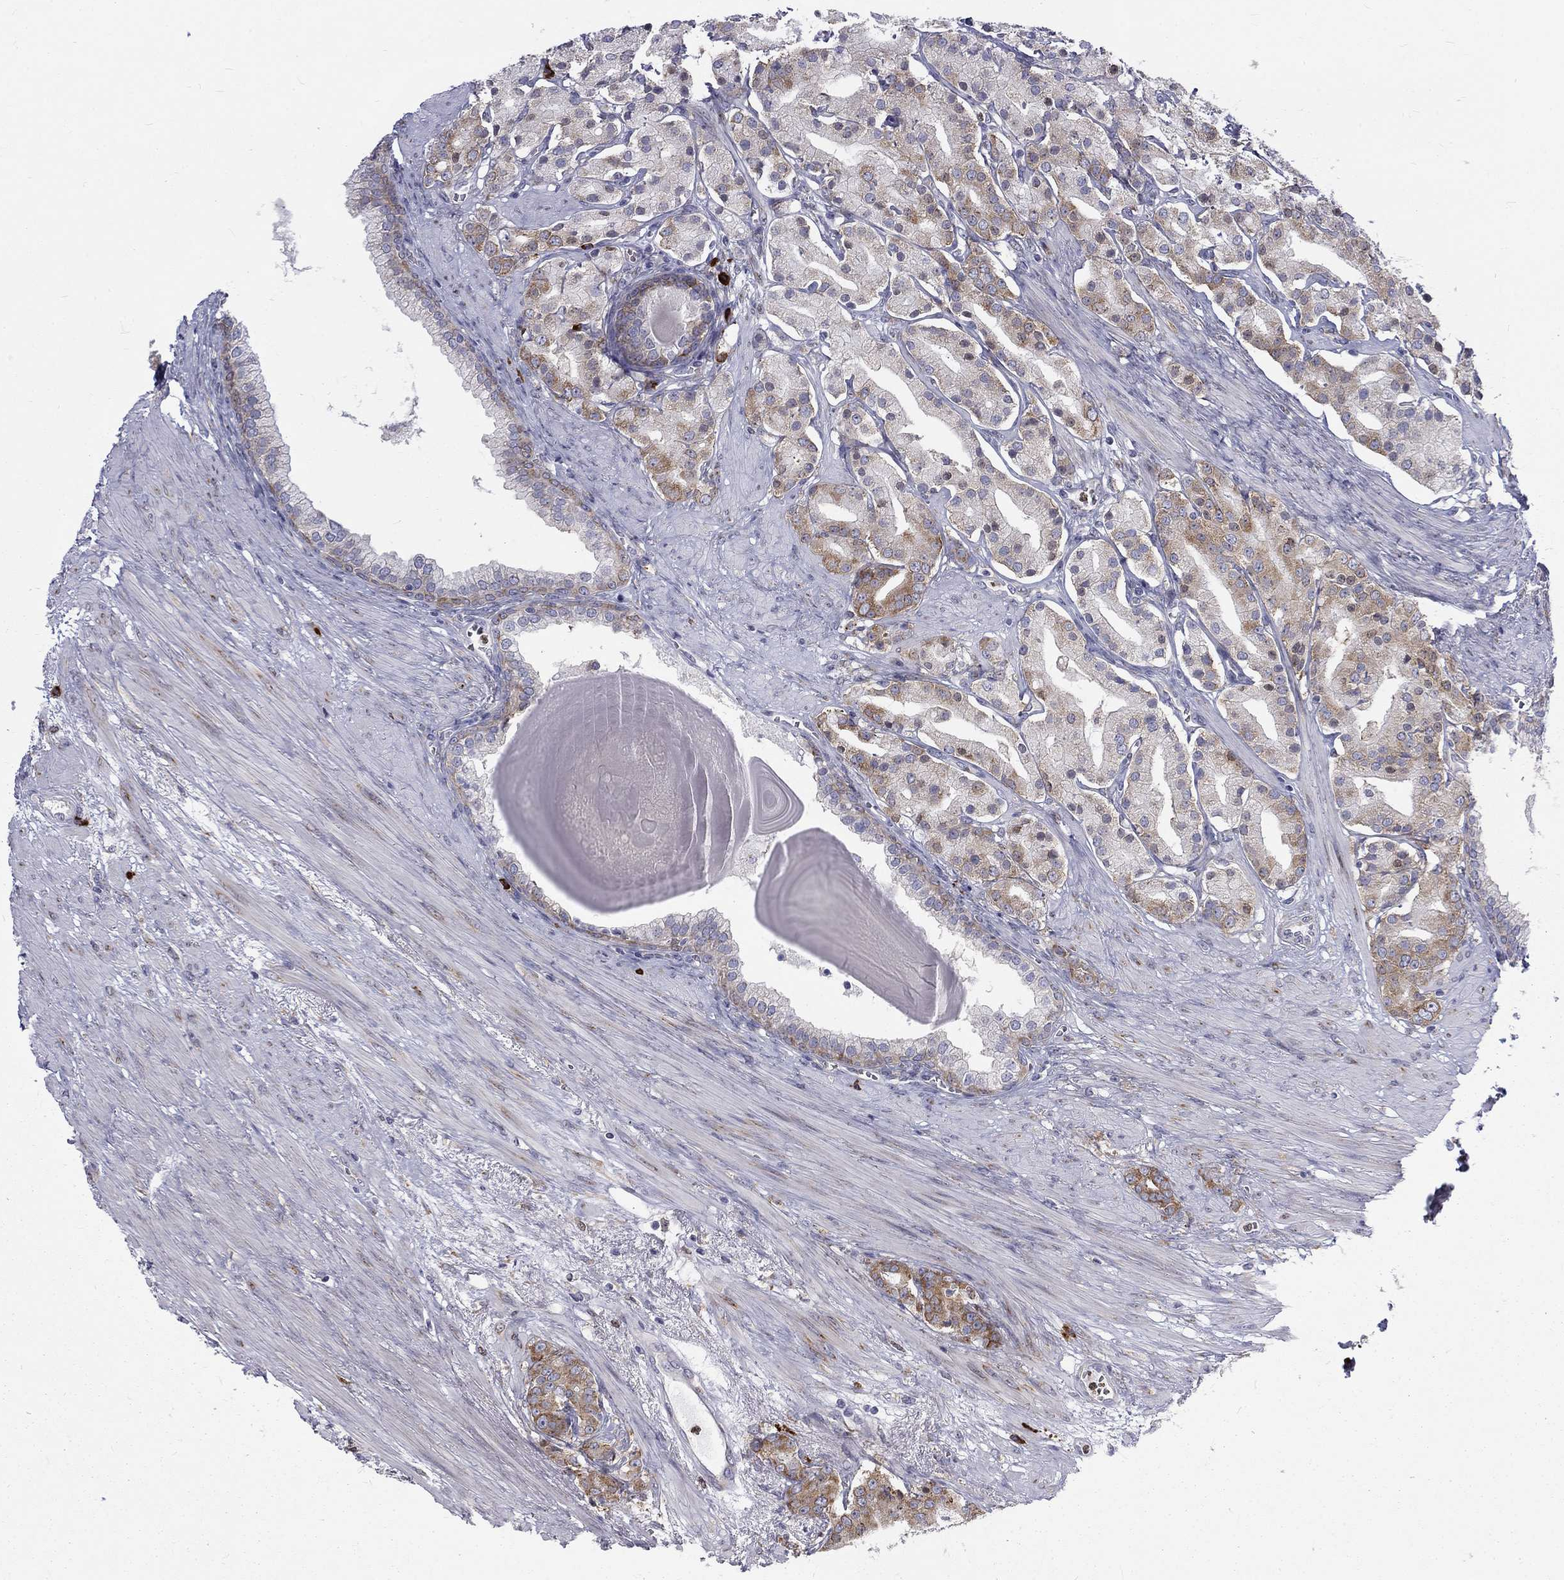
{"staining": {"intensity": "moderate", "quantity": "25%-75%", "location": "cytoplasmic/membranous"}, "tissue": "prostate cancer", "cell_type": "Tumor cells", "image_type": "cancer", "snomed": [{"axis": "morphology", "description": "Adenocarcinoma, NOS"}, {"axis": "topography", "description": "Prostate"}], "caption": "Immunohistochemical staining of human prostate cancer demonstrates medium levels of moderate cytoplasmic/membranous positivity in approximately 25%-75% of tumor cells.", "gene": "PABPC4", "patient": {"sex": "male", "age": 69}}